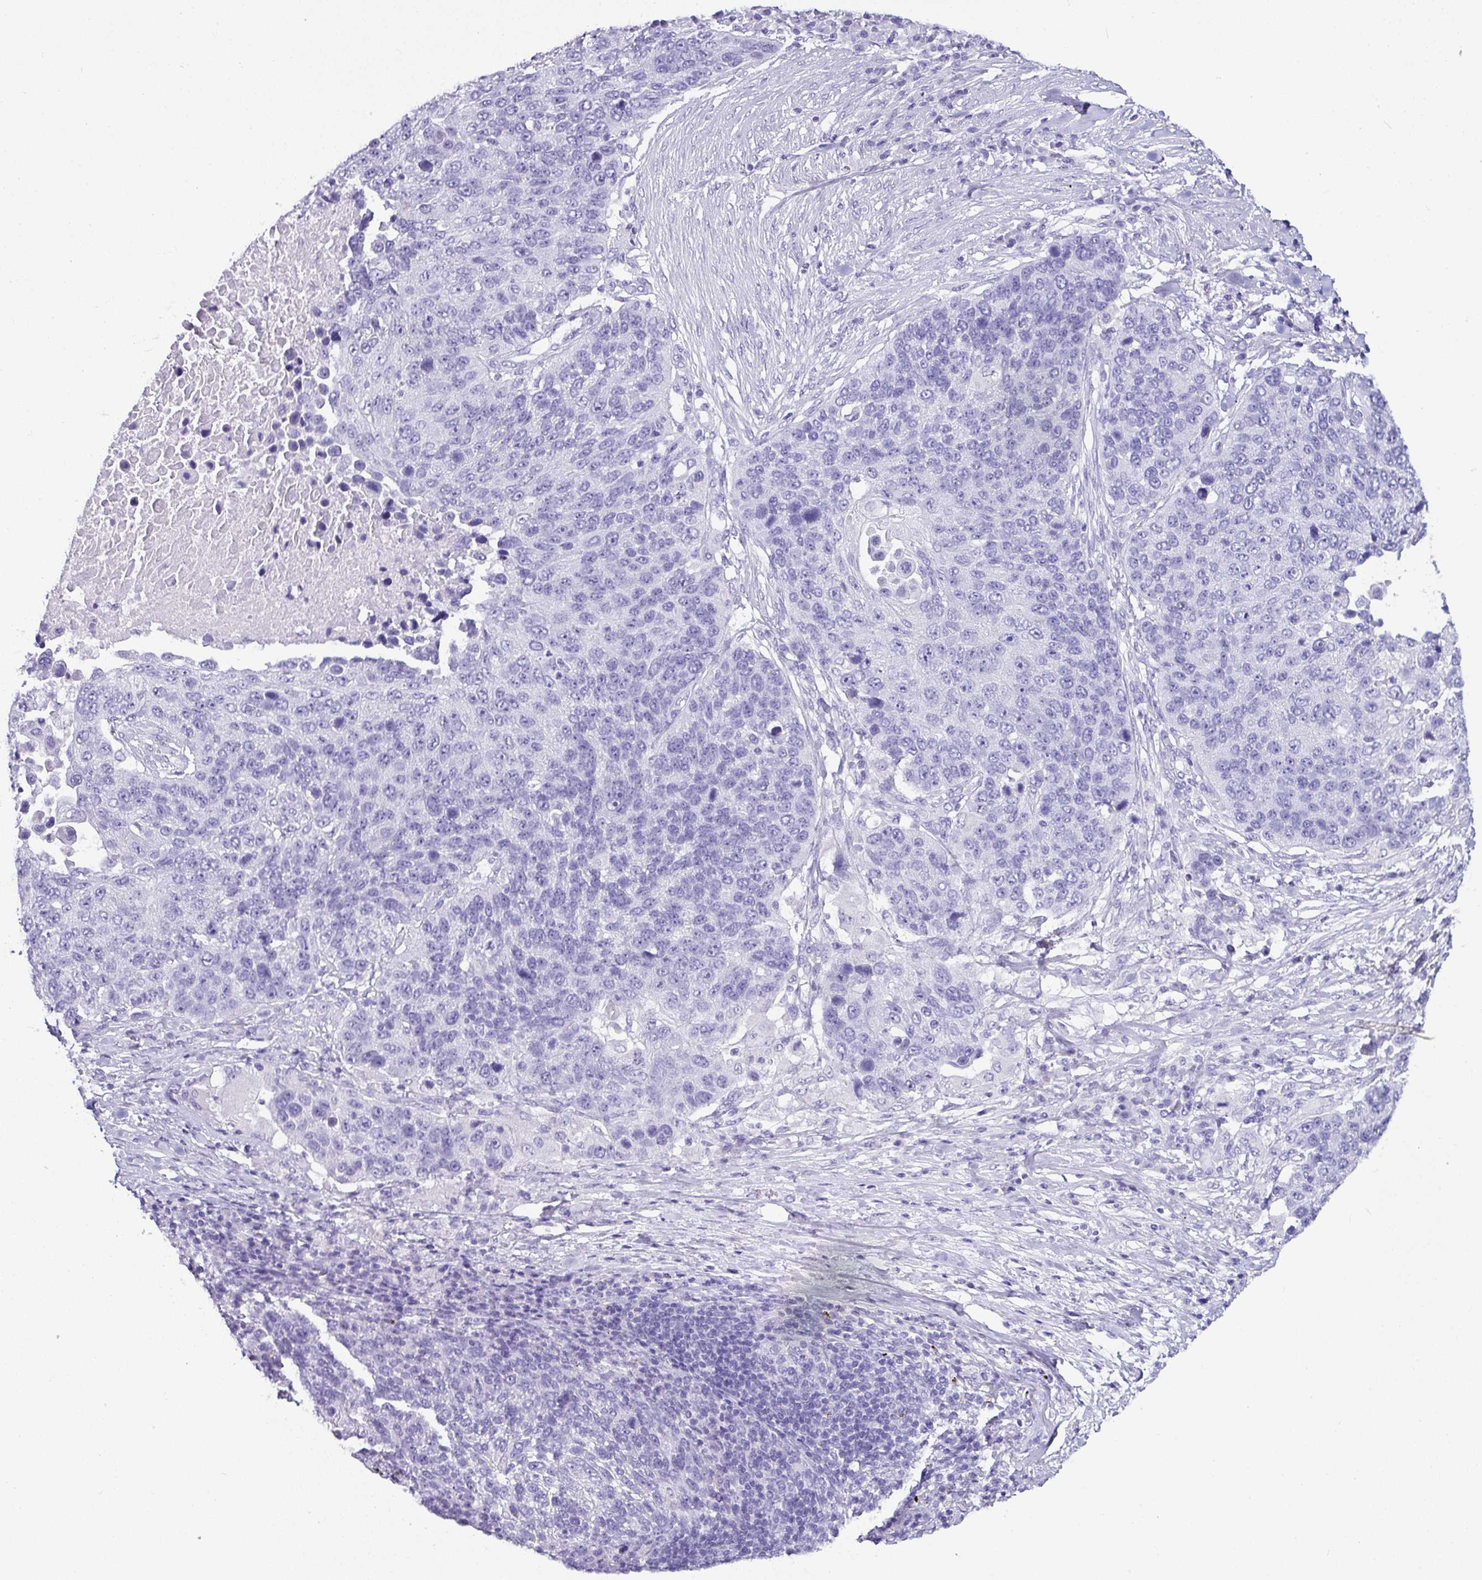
{"staining": {"intensity": "negative", "quantity": "none", "location": "none"}, "tissue": "lung cancer", "cell_type": "Tumor cells", "image_type": "cancer", "snomed": [{"axis": "morphology", "description": "Normal tissue, NOS"}, {"axis": "morphology", "description": "Squamous cell carcinoma, NOS"}, {"axis": "topography", "description": "Lymph node"}, {"axis": "topography", "description": "Lung"}], "caption": "Human lung cancer (squamous cell carcinoma) stained for a protein using immunohistochemistry reveals no staining in tumor cells.", "gene": "NAPSA", "patient": {"sex": "male", "age": 66}}